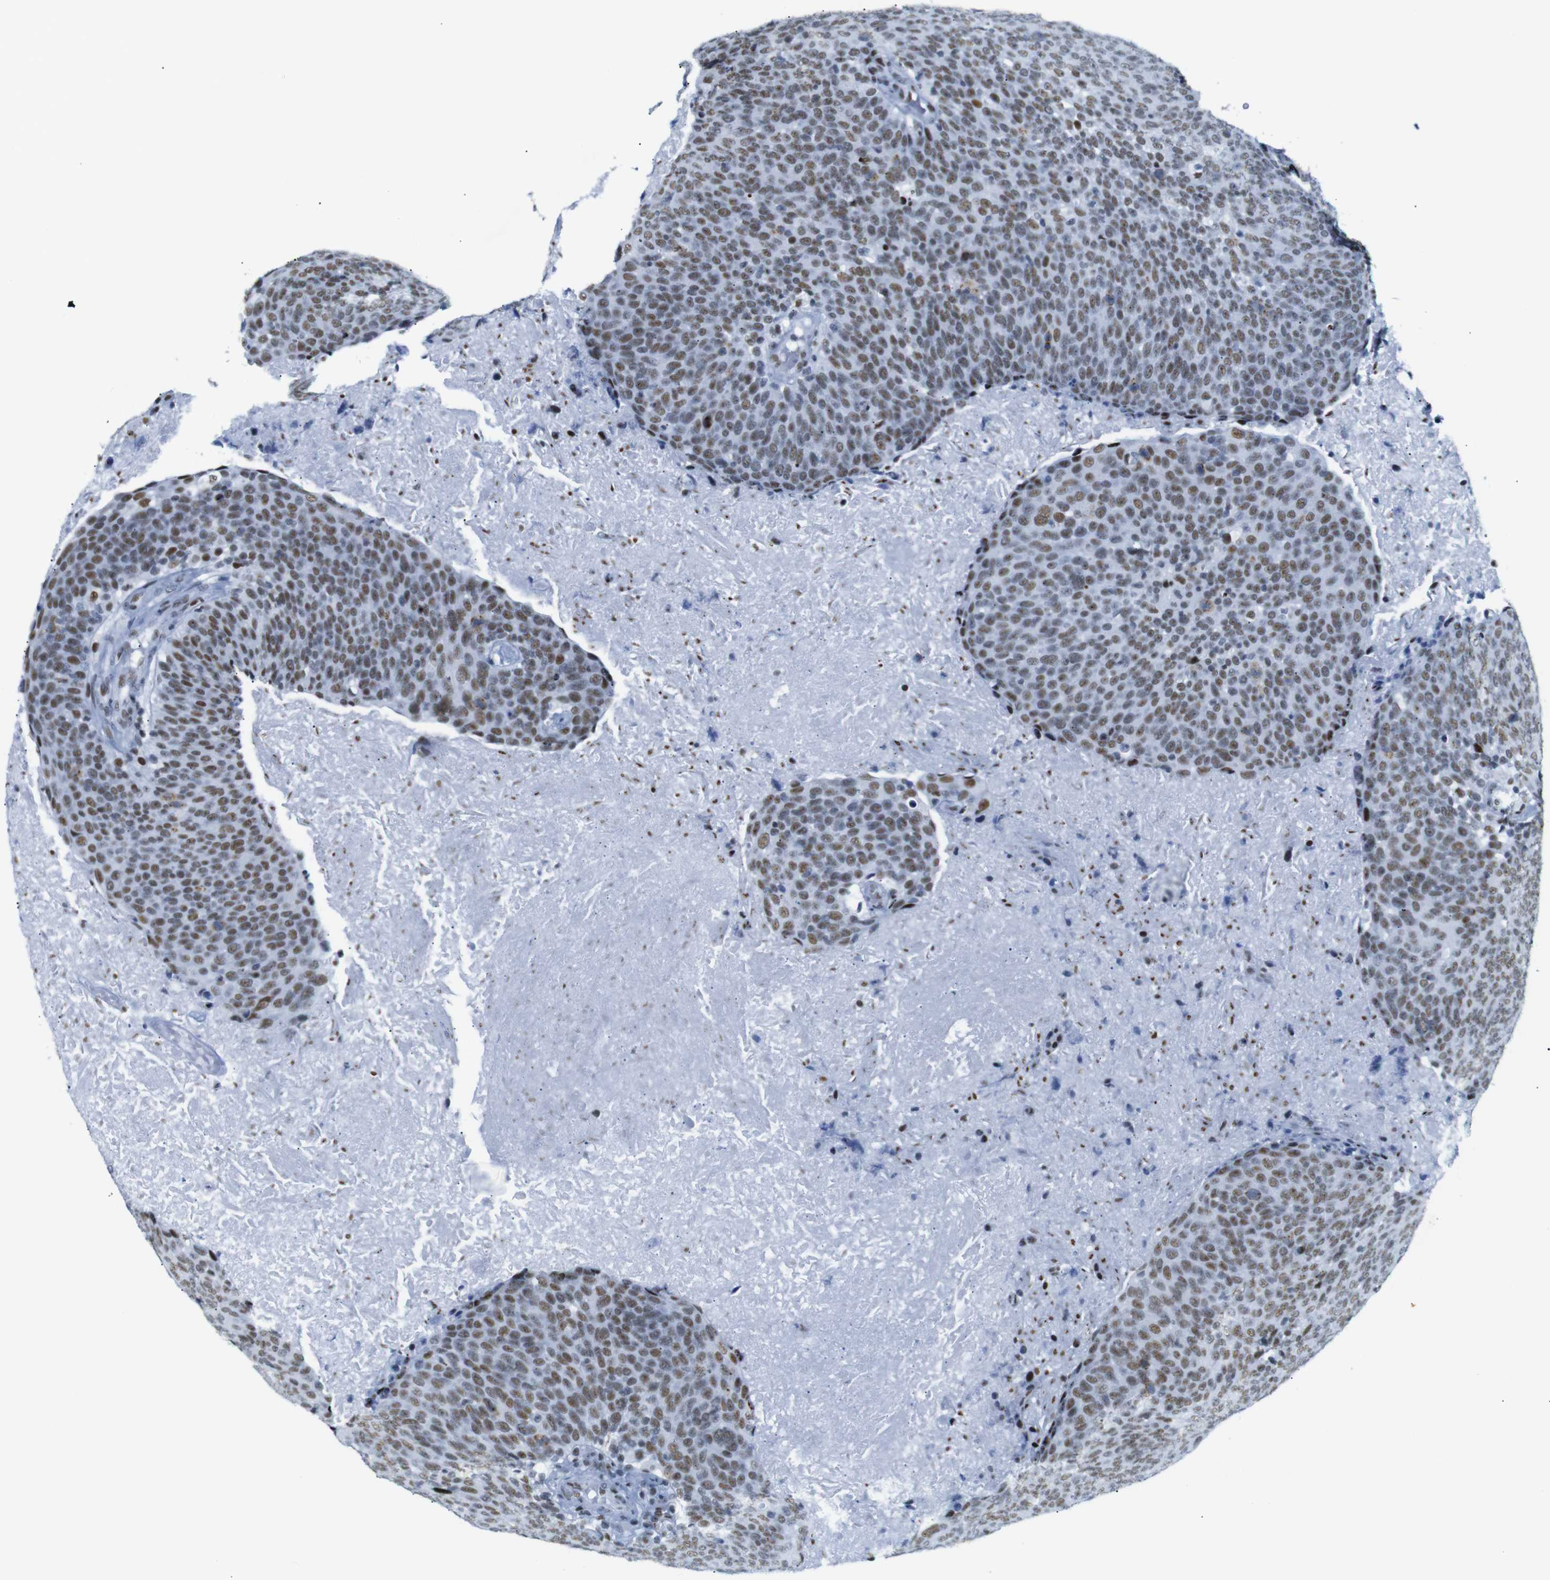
{"staining": {"intensity": "moderate", "quantity": ">75%", "location": "nuclear"}, "tissue": "head and neck cancer", "cell_type": "Tumor cells", "image_type": "cancer", "snomed": [{"axis": "morphology", "description": "Squamous cell carcinoma, NOS"}, {"axis": "morphology", "description": "Squamous cell carcinoma, metastatic, NOS"}, {"axis": "topography", "description": "Lymph node"}, {"axis": "topography", "description": "Head-Neck"}], "caption": "Head and neck cancer (metastatic squamous cell carcinoma) tissue exhibits moderate nuclear expression in approximately >75% of tumor cells", "gene": "TRA2B", "patient": {"sex": "male", "age": 62}}